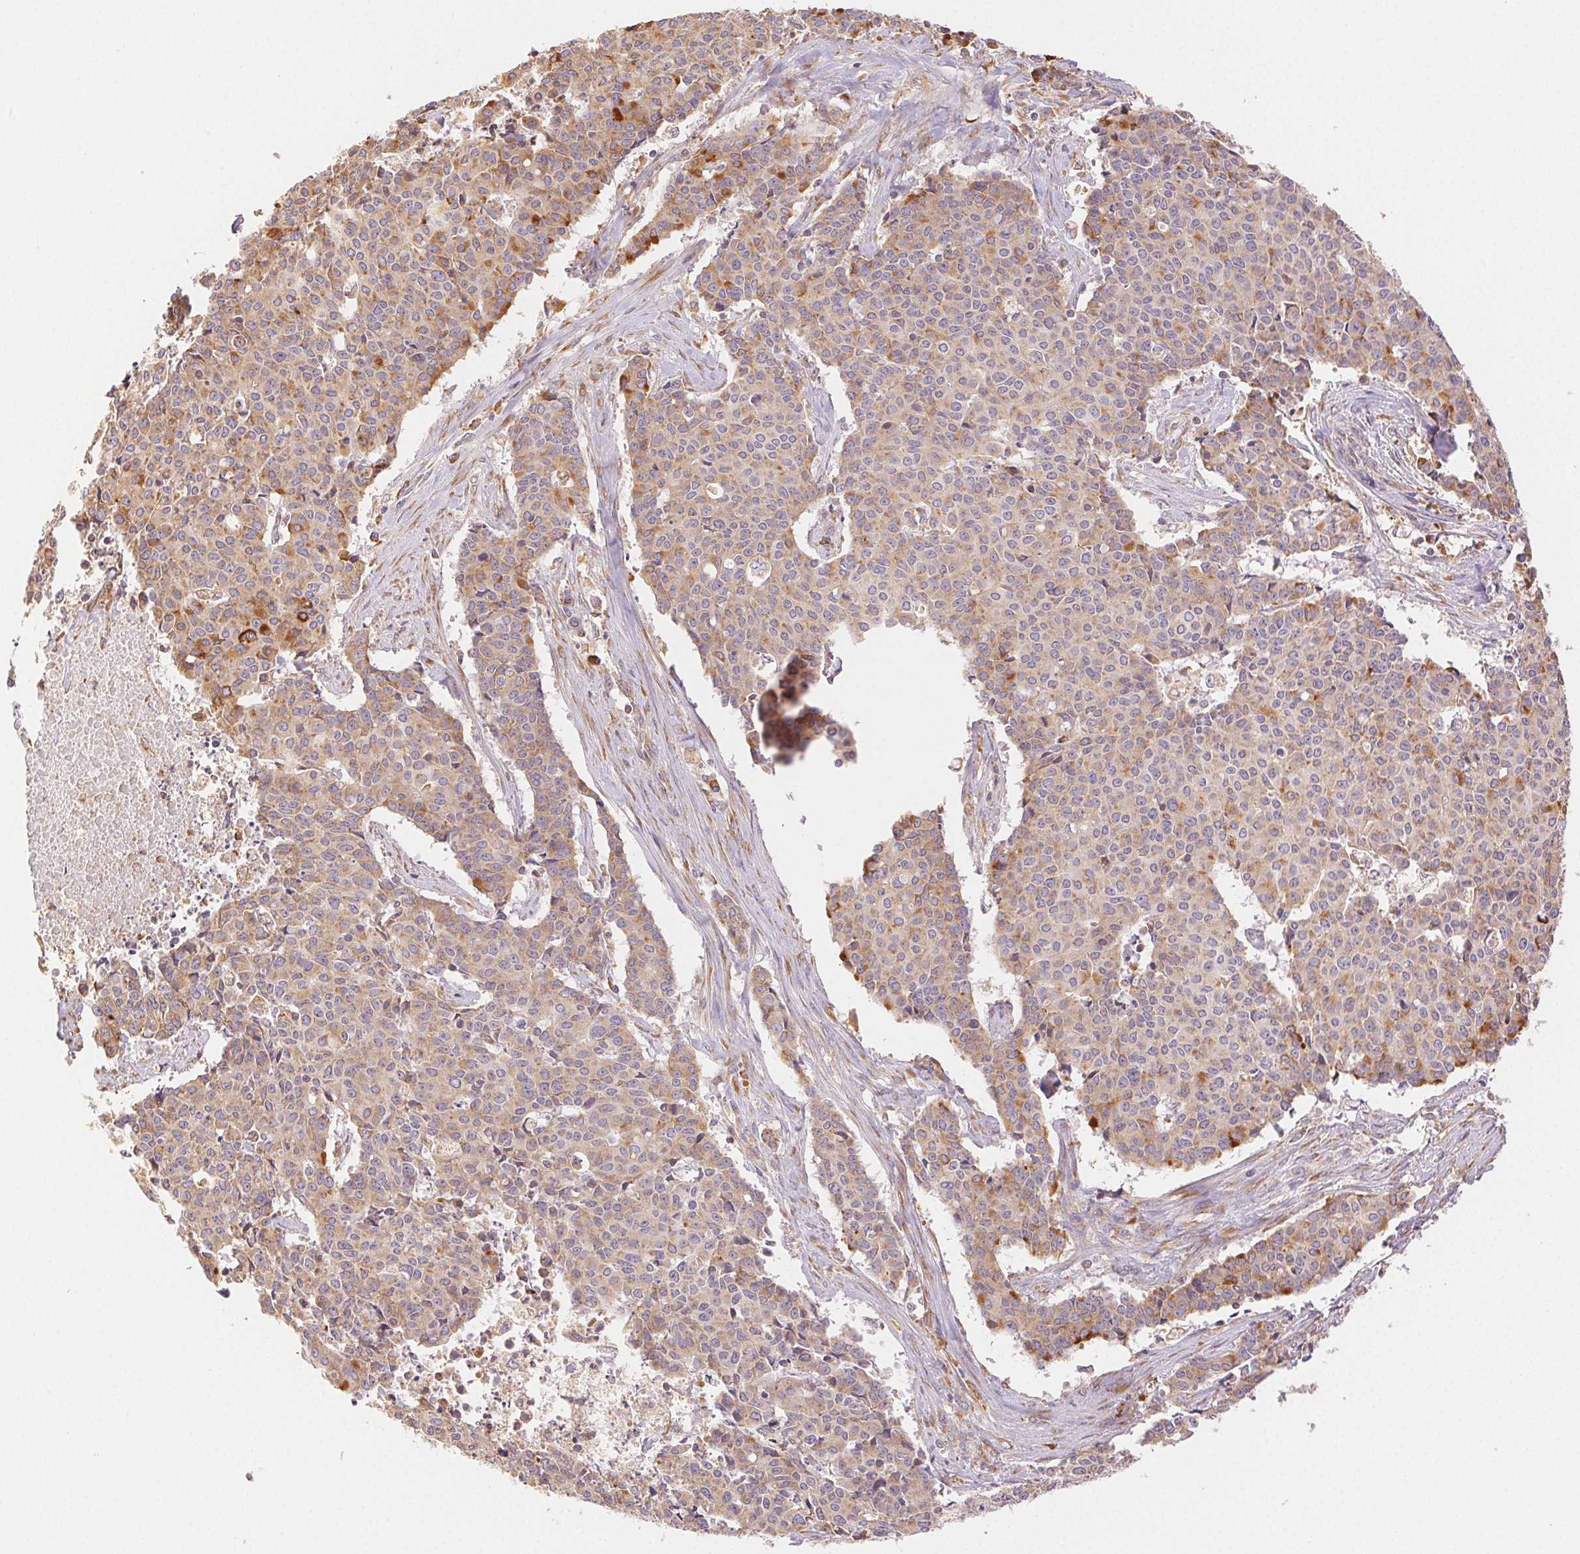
{"staining": {"intensity": "weak", "quantity": ">75%", "location": "cytoplasmic/membranous"}, "tissue": "cervical cancer", "cell_type": "Tumor cells", "image_type": "cancer", "snomed": [{"axis": "morphology", "description": "Squamous cell carcinoma, NOS"}, {"axis": "topography", "description": "Cervix"}], "caption": "Immunohistochemical staining of cervical cancer shows low levels of weak cytoplasmic/membranous protein positivity in approximately >75% of tumor cells. (DAB = brown stain, brightfield microscopy at high magnification).", "gene": "ENTREP1", "patient": {"sex": "female", "age": 28}}